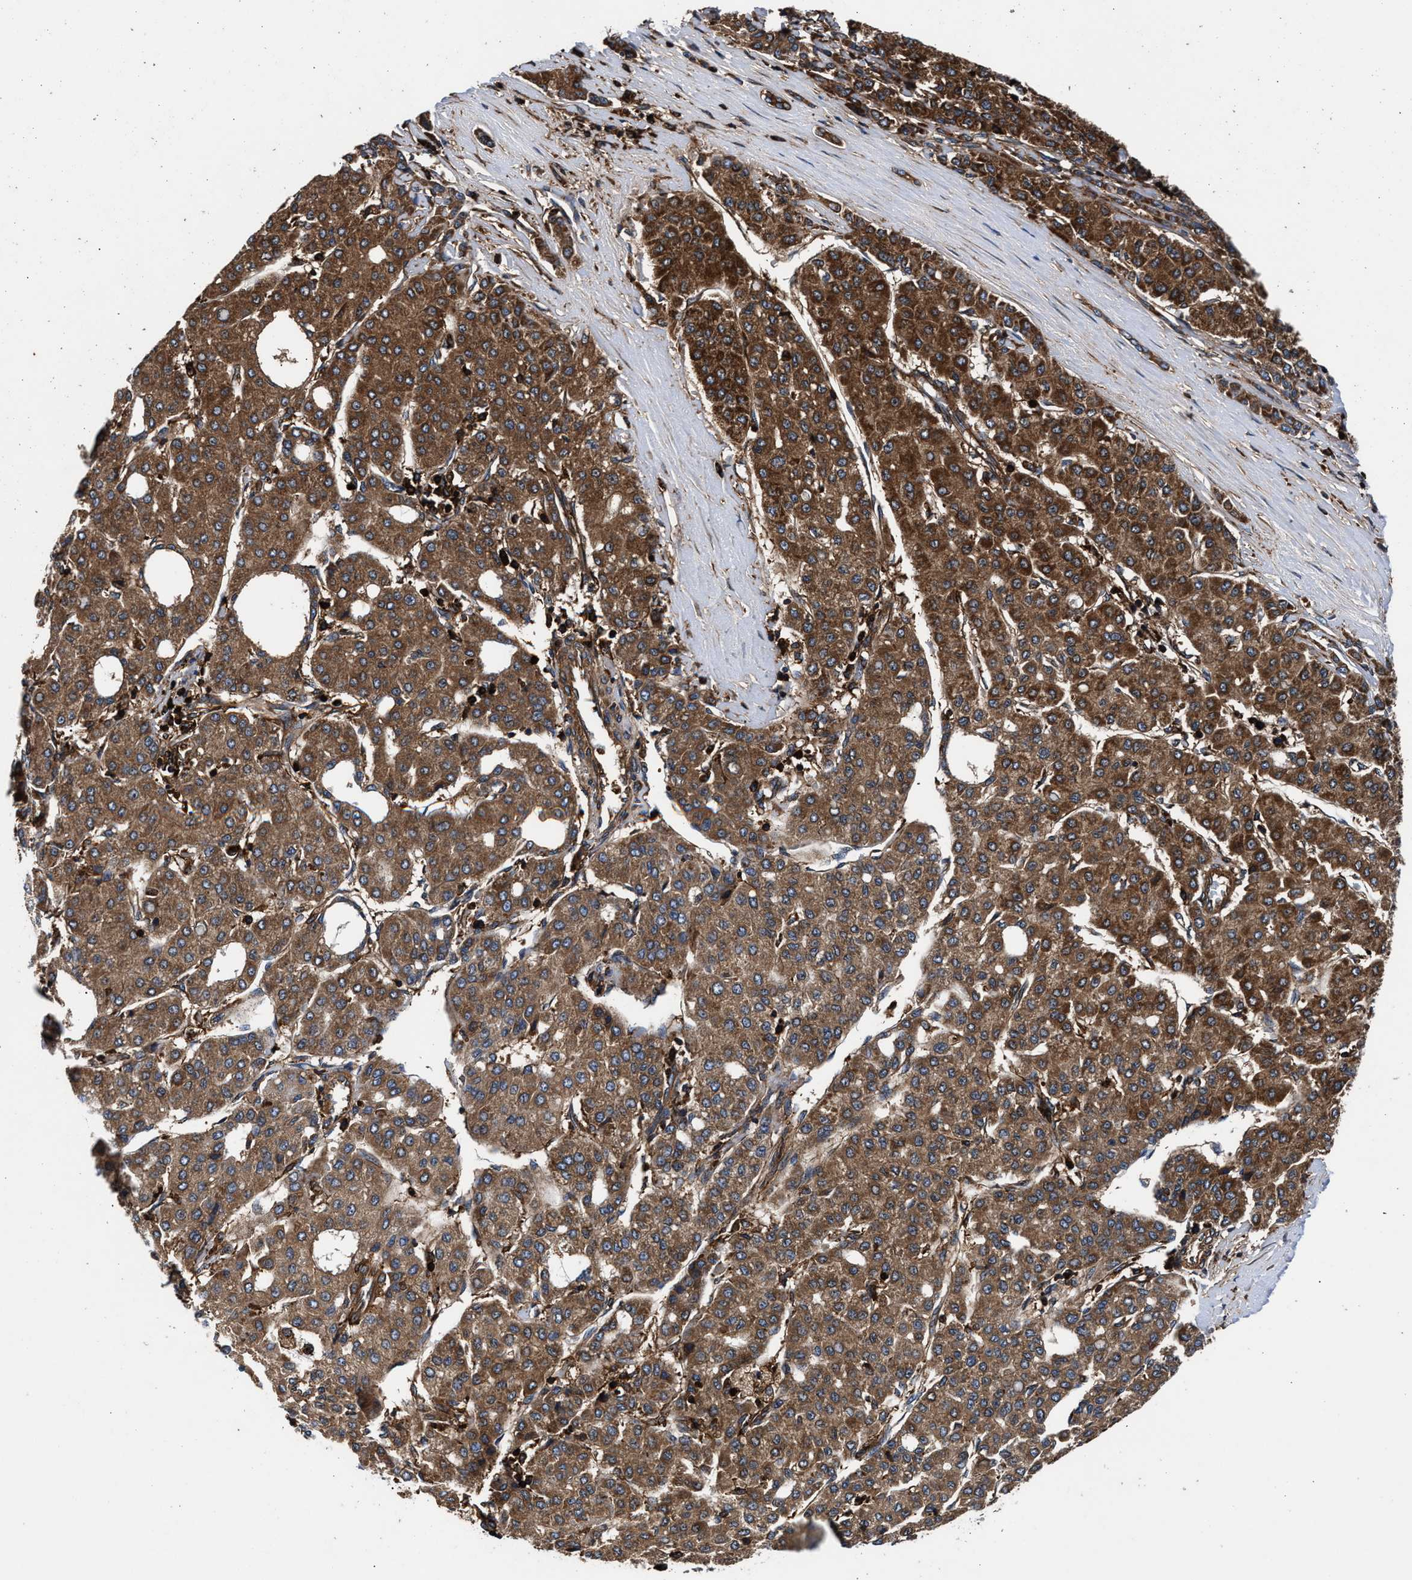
{"staining": {"intensity": "strong", "quantity": ">75%", "location": "cytoplasmic/membranous"}, "tissue": "liver cancer", "cell_type": "Tumor cells", "image_type": "cancer", "snomed": [{"axis": "morphology", "description": "Carcinoma, Hepatocellular, NOS"}, {"axis": "topography", "description": "Liver"}], "caption": "High-magnification brightfield microscopy of liver hepatocellular carcinoma stained with DAB (3,3'-diaminobenzidine) (brown) and counterstained with hematoxylin (blue). tumor cells exhibit strong cytoplasmic/membranous staining is appreciated in about>75% of cells. The staining was performed using DAB (3,3'-diaminobenzidine) to visualize the protein expression in brown, while the nuclei were stained in blue with hematoxylin (Magnification: 20x).", "gene": "KYAT1", "patient": {"sex": "male", "age": 65}}